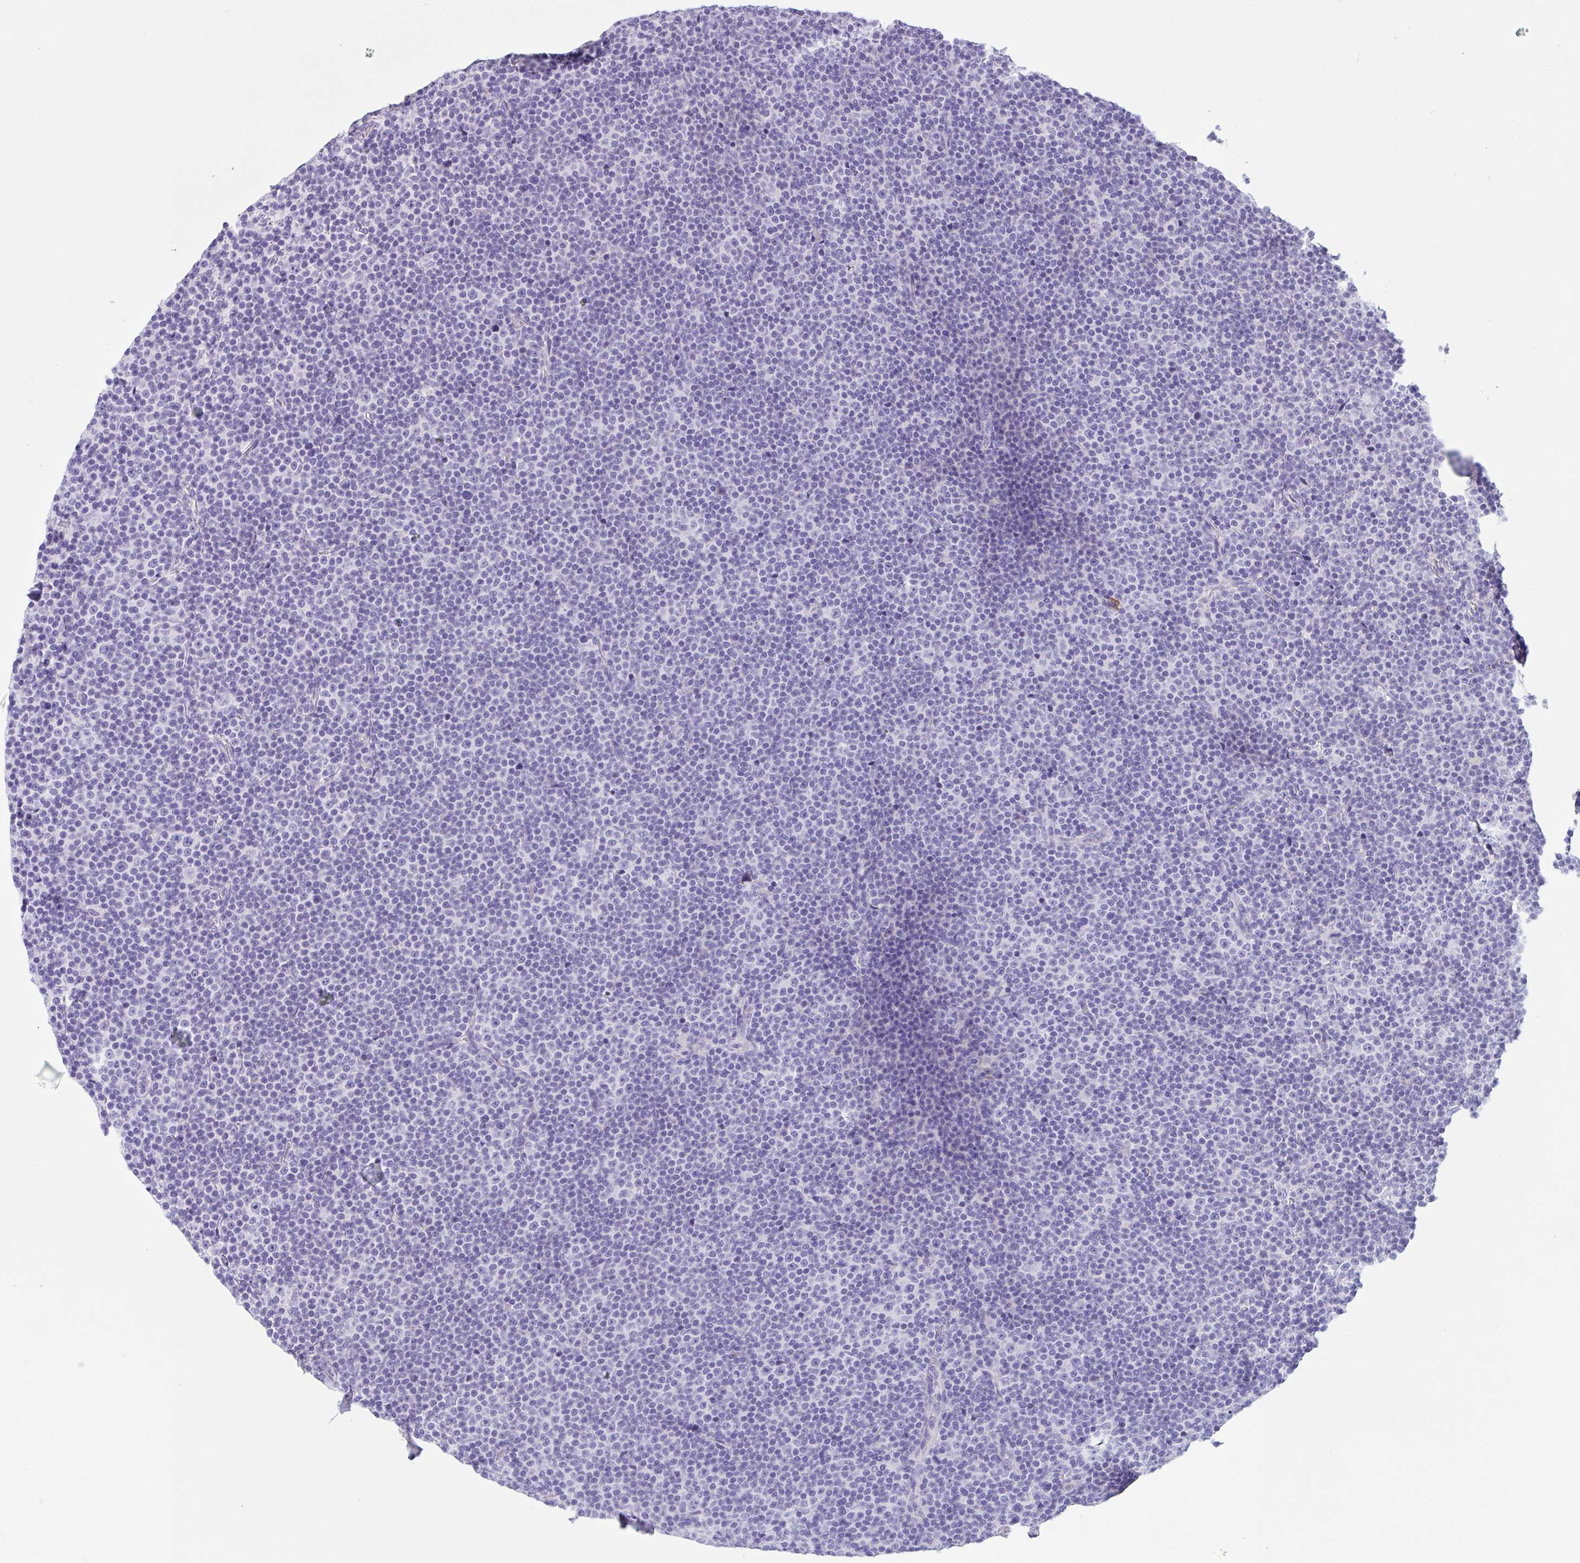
{"staining": {"intensity": "negative", "quantity": "none", "location": "none"}, "tissue": "lymphoma", "cell_type": "Tumor cells", "image_type": "cancer", "snomed": [{"axis": "morphology", "description": "Malignant lymphoma, non-Hodgkin's type, Low grade"}, {"axis": "topography", "description": "Lymph node"}], "caption": "Immunohistochemical staining of human lymphoma displays no significant expression in tumor cells.", "gene": "KLK8", "patient": {"sex": "female", "age": 67}}